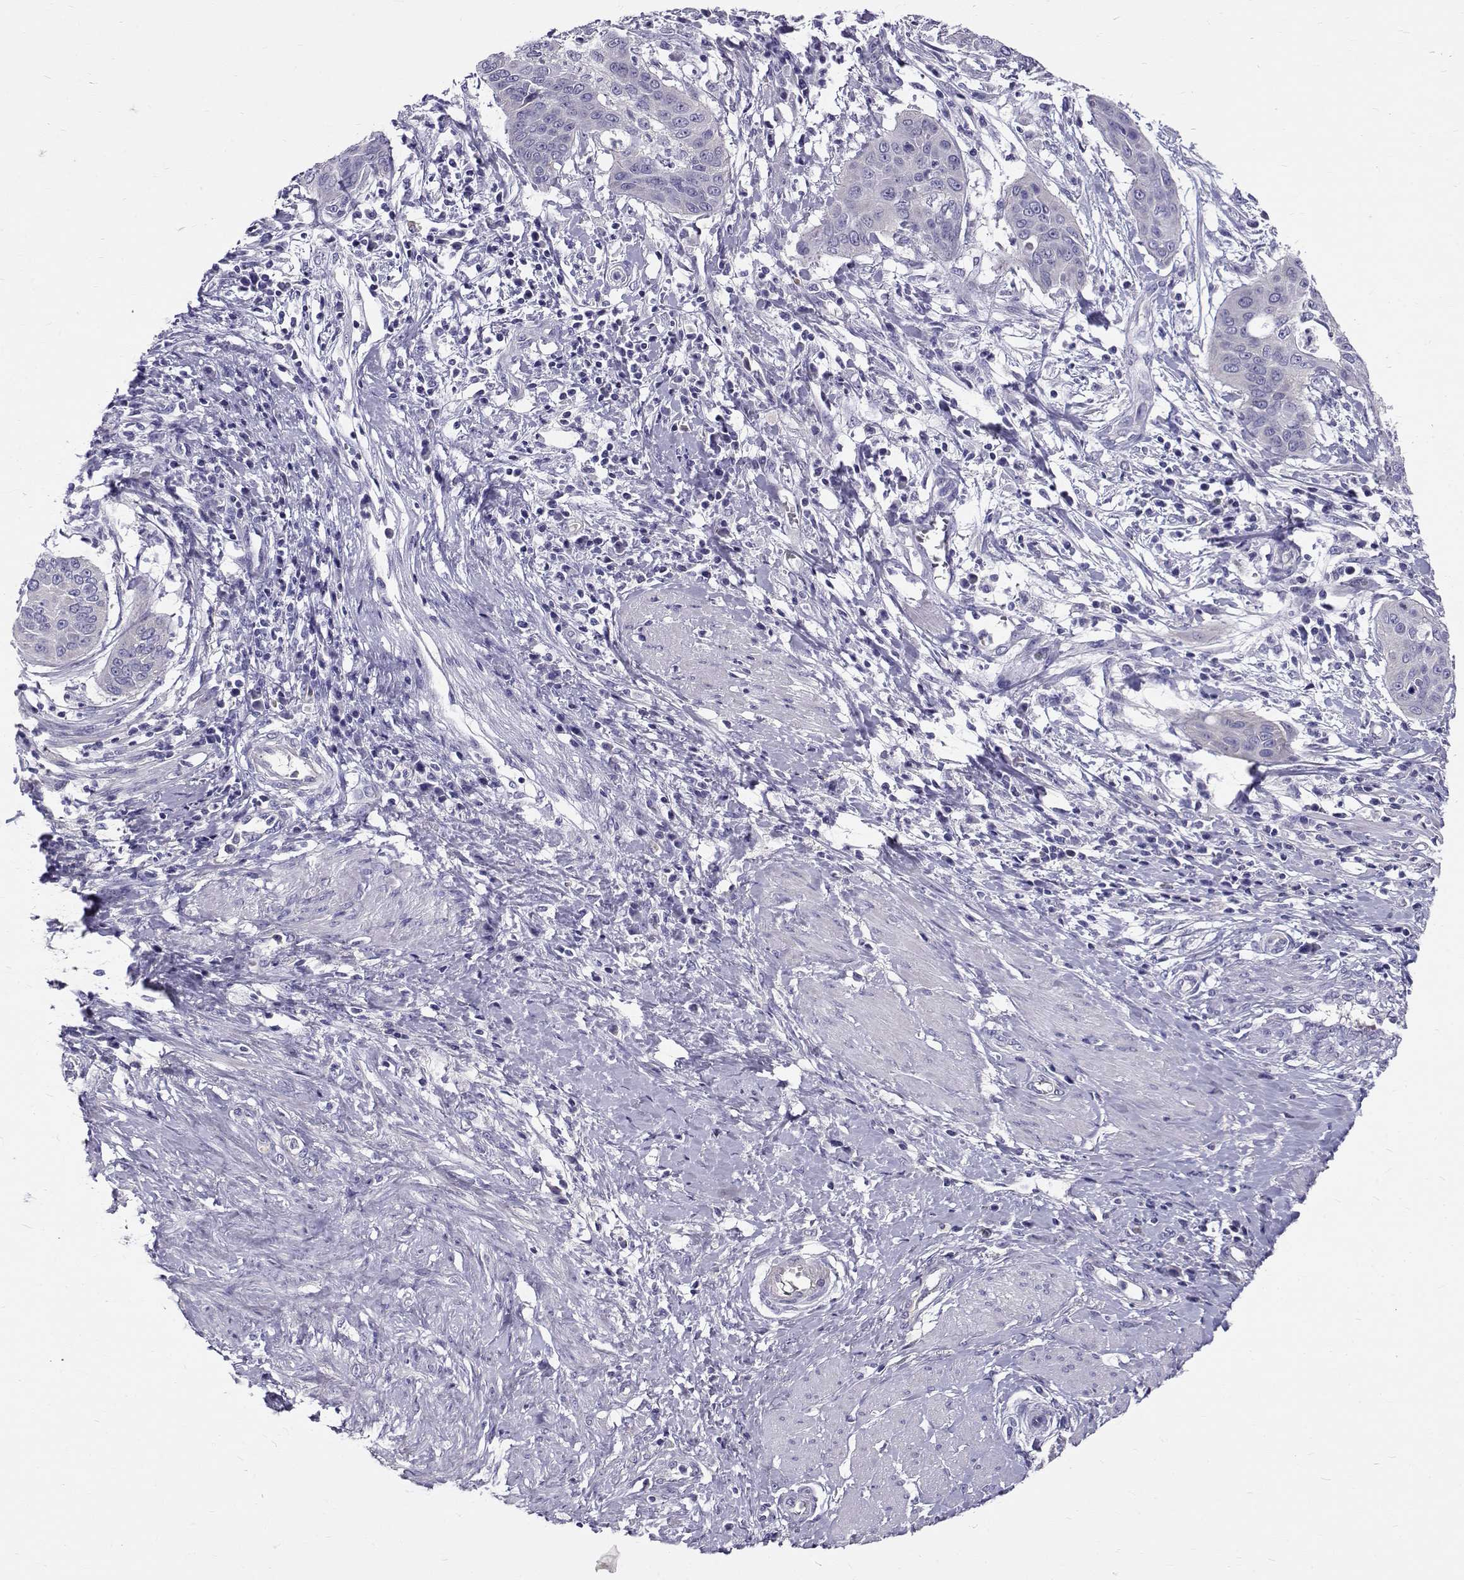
{"staining": {"intensity": "negative", "quantity": "none", "location": "none"}, "tissue": "cervical cancer", "cell_type": "Tumor cells", "image_type": "cancer", "snomed": [{"axis": "morphology", "description": "Squamous cell carcinoma, NOS"}, {"axis": "topography", "description": "Cervix"}], "caption": "Tumor cells show no significant expression in cervical cancer (squamous cell carcinoma). (DAB immunohistochemistry visualized using brightfield microscopy, high magnification).", "gene": "IGSF1", "patient": {"sex": "female", "age": 39}}